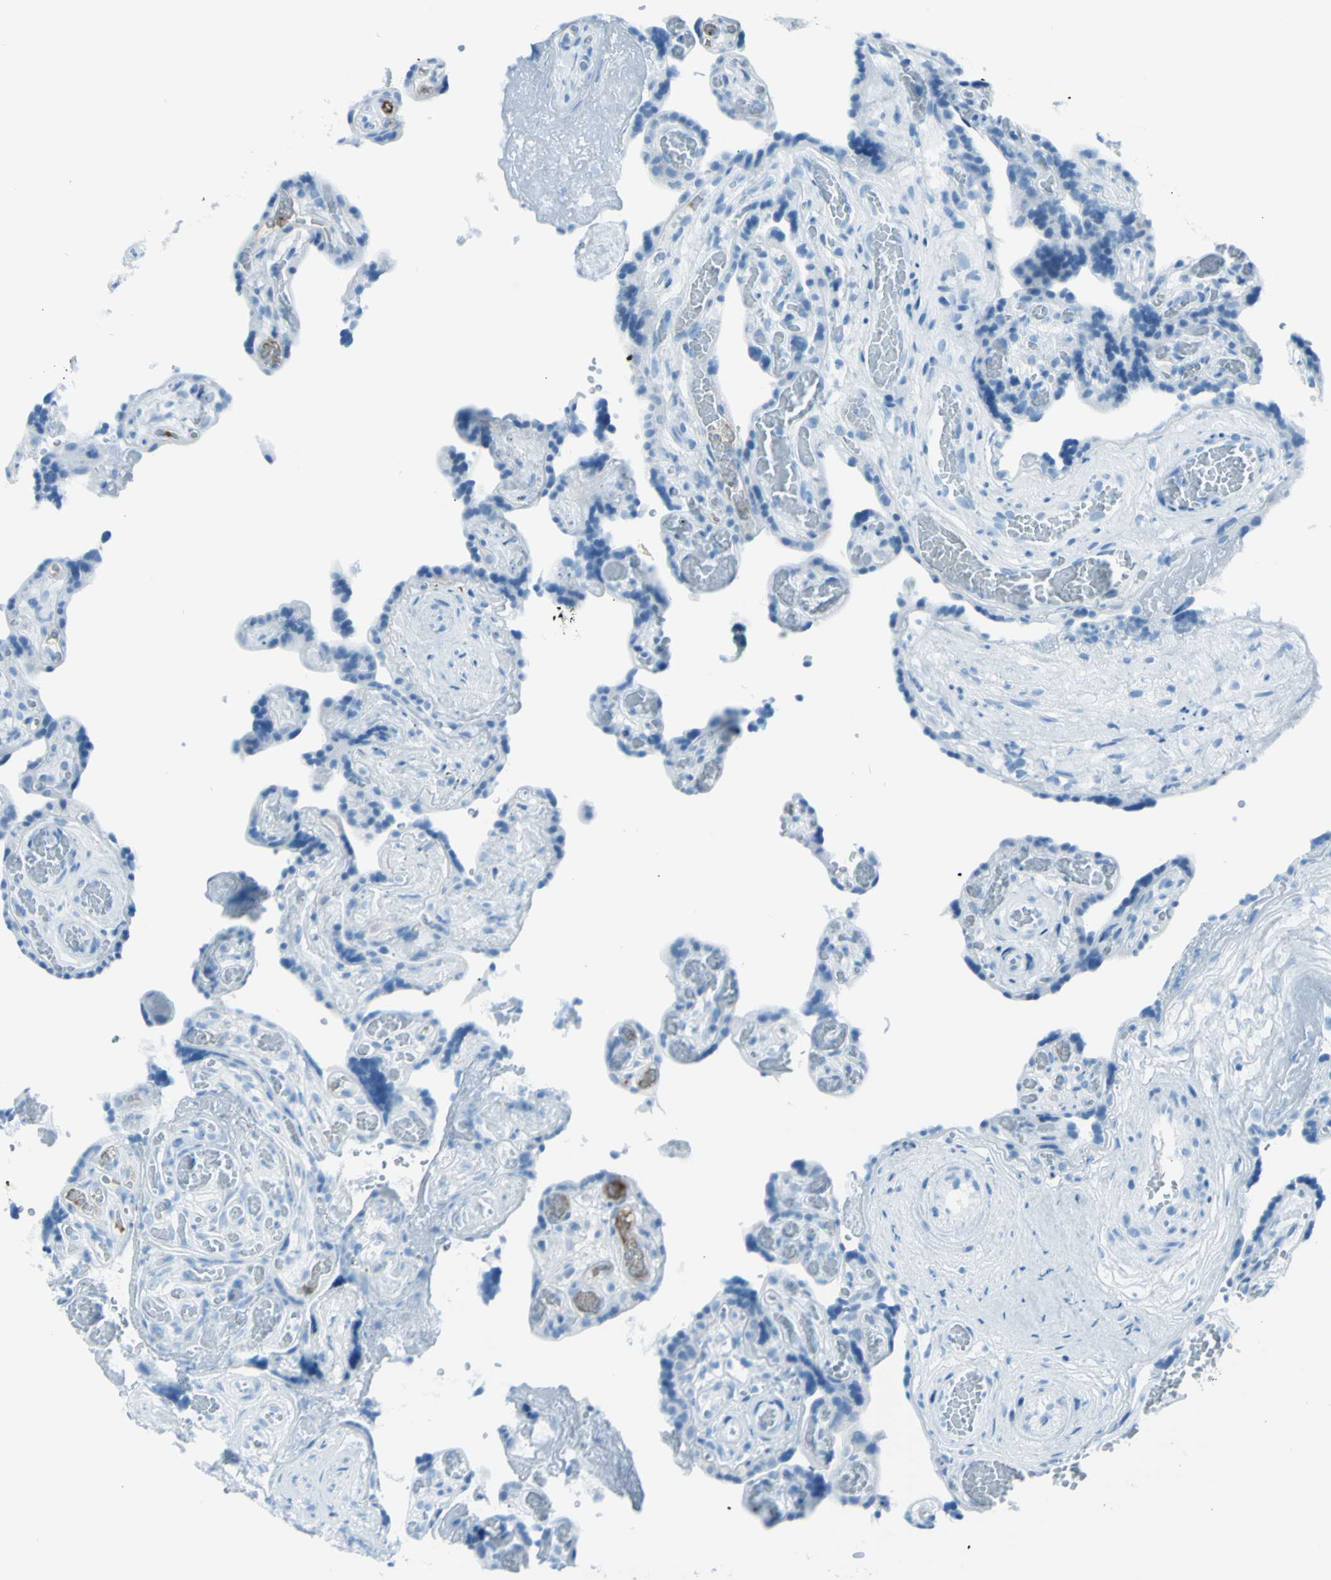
{"staining": {"intensity": "moderate", "quantity": "<25%", "location": "cytoplasmic/membranous"}, "tissue": "placenta", "cell_type": "Trophoblastic cells", "image_type": "normal", "snomed": [{"axis": "morphology", "description": "Normal tissue, NOS"}, {"axis": "topography", "description": "Placenta"}], "caption": "A brown stain highlights moderate cytoplasmic/membranous positivity of a protein in trophoblastic cells of unremarkable human placenta.", "gene": "AFP", "patient": {"sex": "female", "age": 30}}